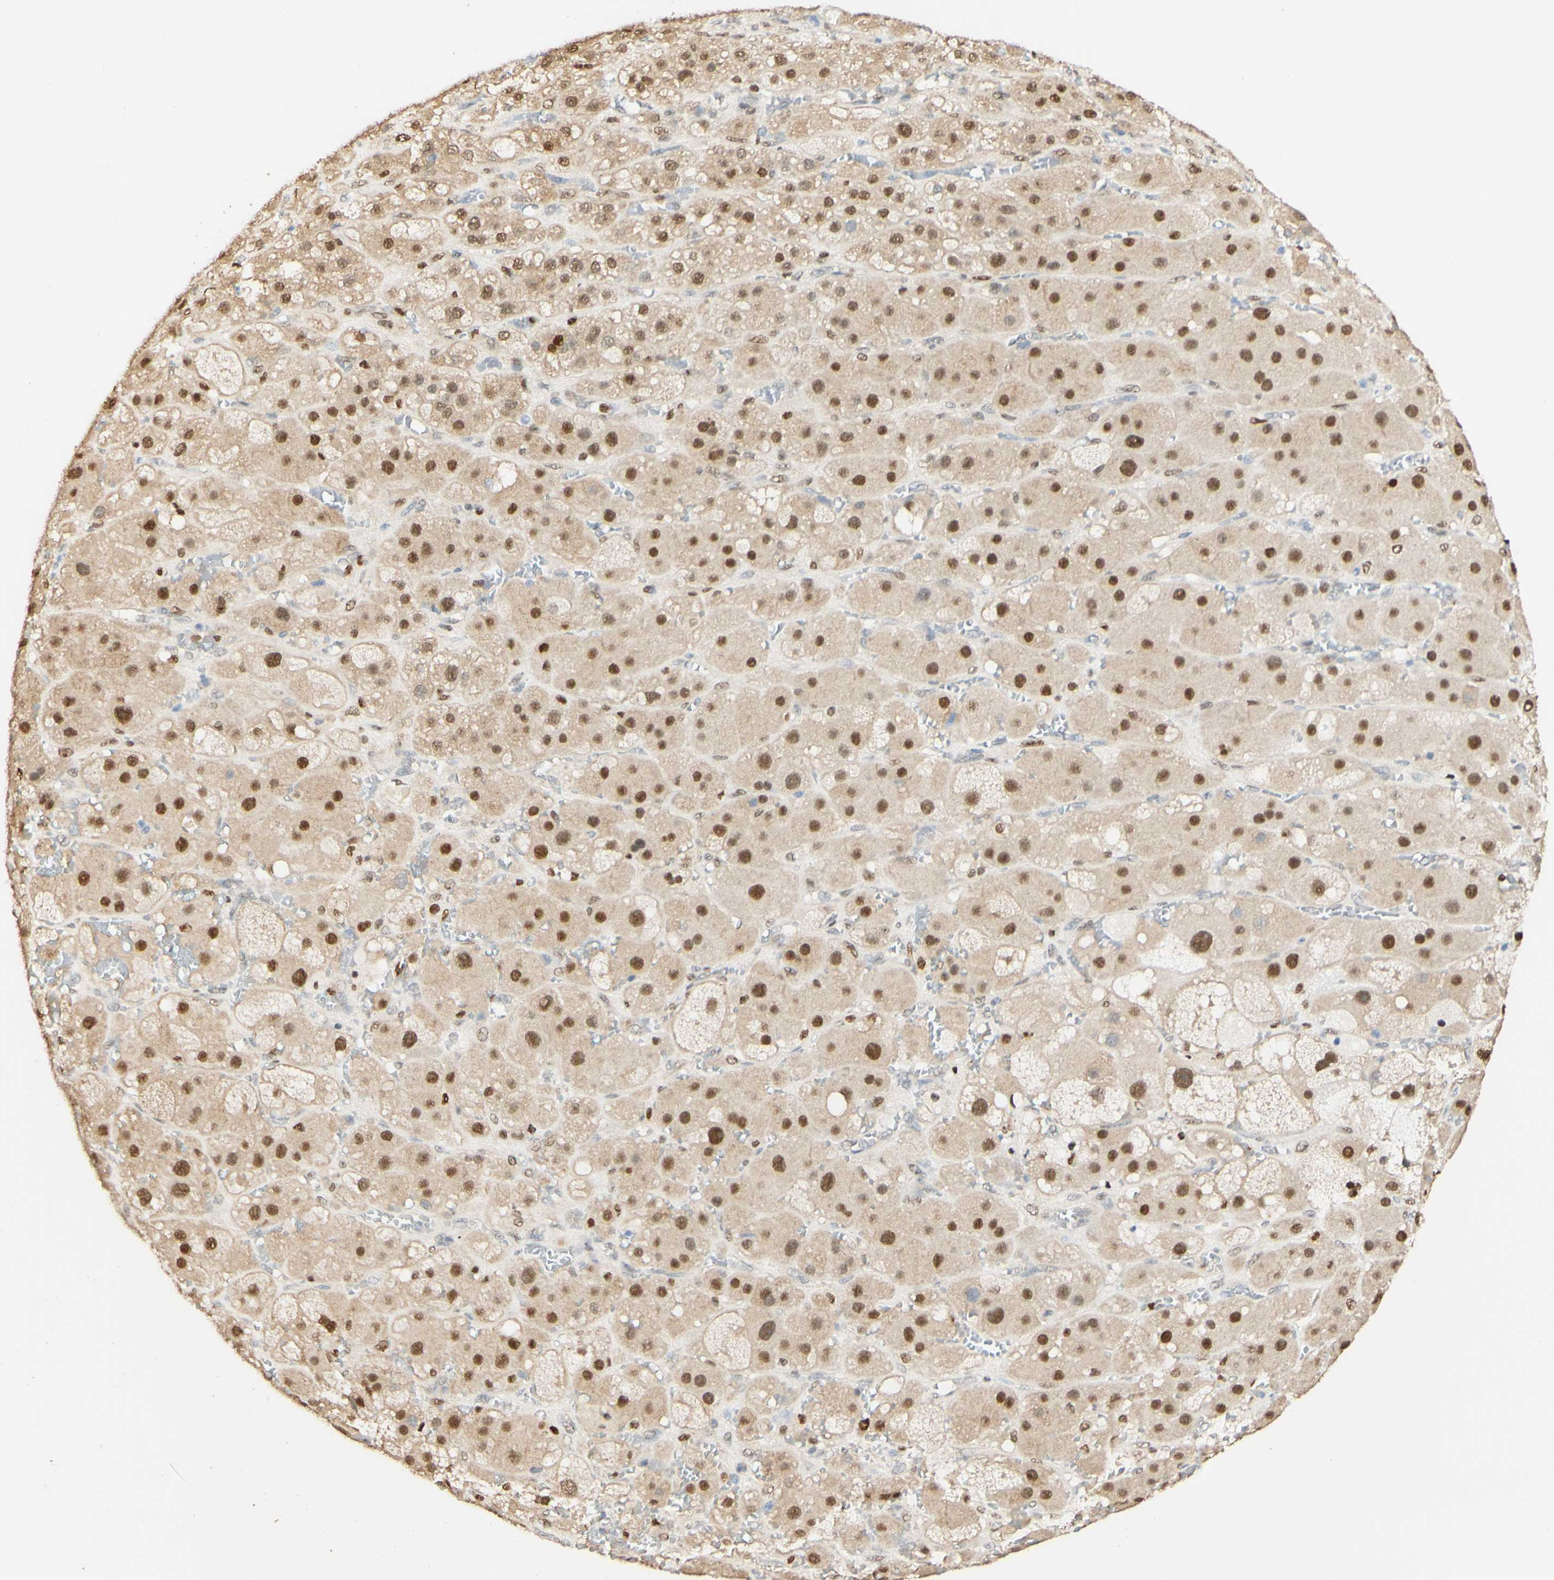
{"staining": {"intensity": "strong", "quantity": ">75%", "location": "cytoplasmic/membranous,nuclear"}, "tissue": "adrenal gland", "cell_type": "Glandular cells", "image_type": "normal", "snomed": [{"axis": "morphology", "description": "Normal tissue, NOS"}, {"axis": "topography", "description": "Adrenal gland"}], "caption": "Protein expression analysis of benign adrenal gland shows strong cytoplasmic/membranous,nuclear expression in approximately >75% of glandular cells. (DAB IHC with brightfield microscopy, high magnification).", "gene": "MAP3K4", "patient": {"sex": "female", "age": 47}}